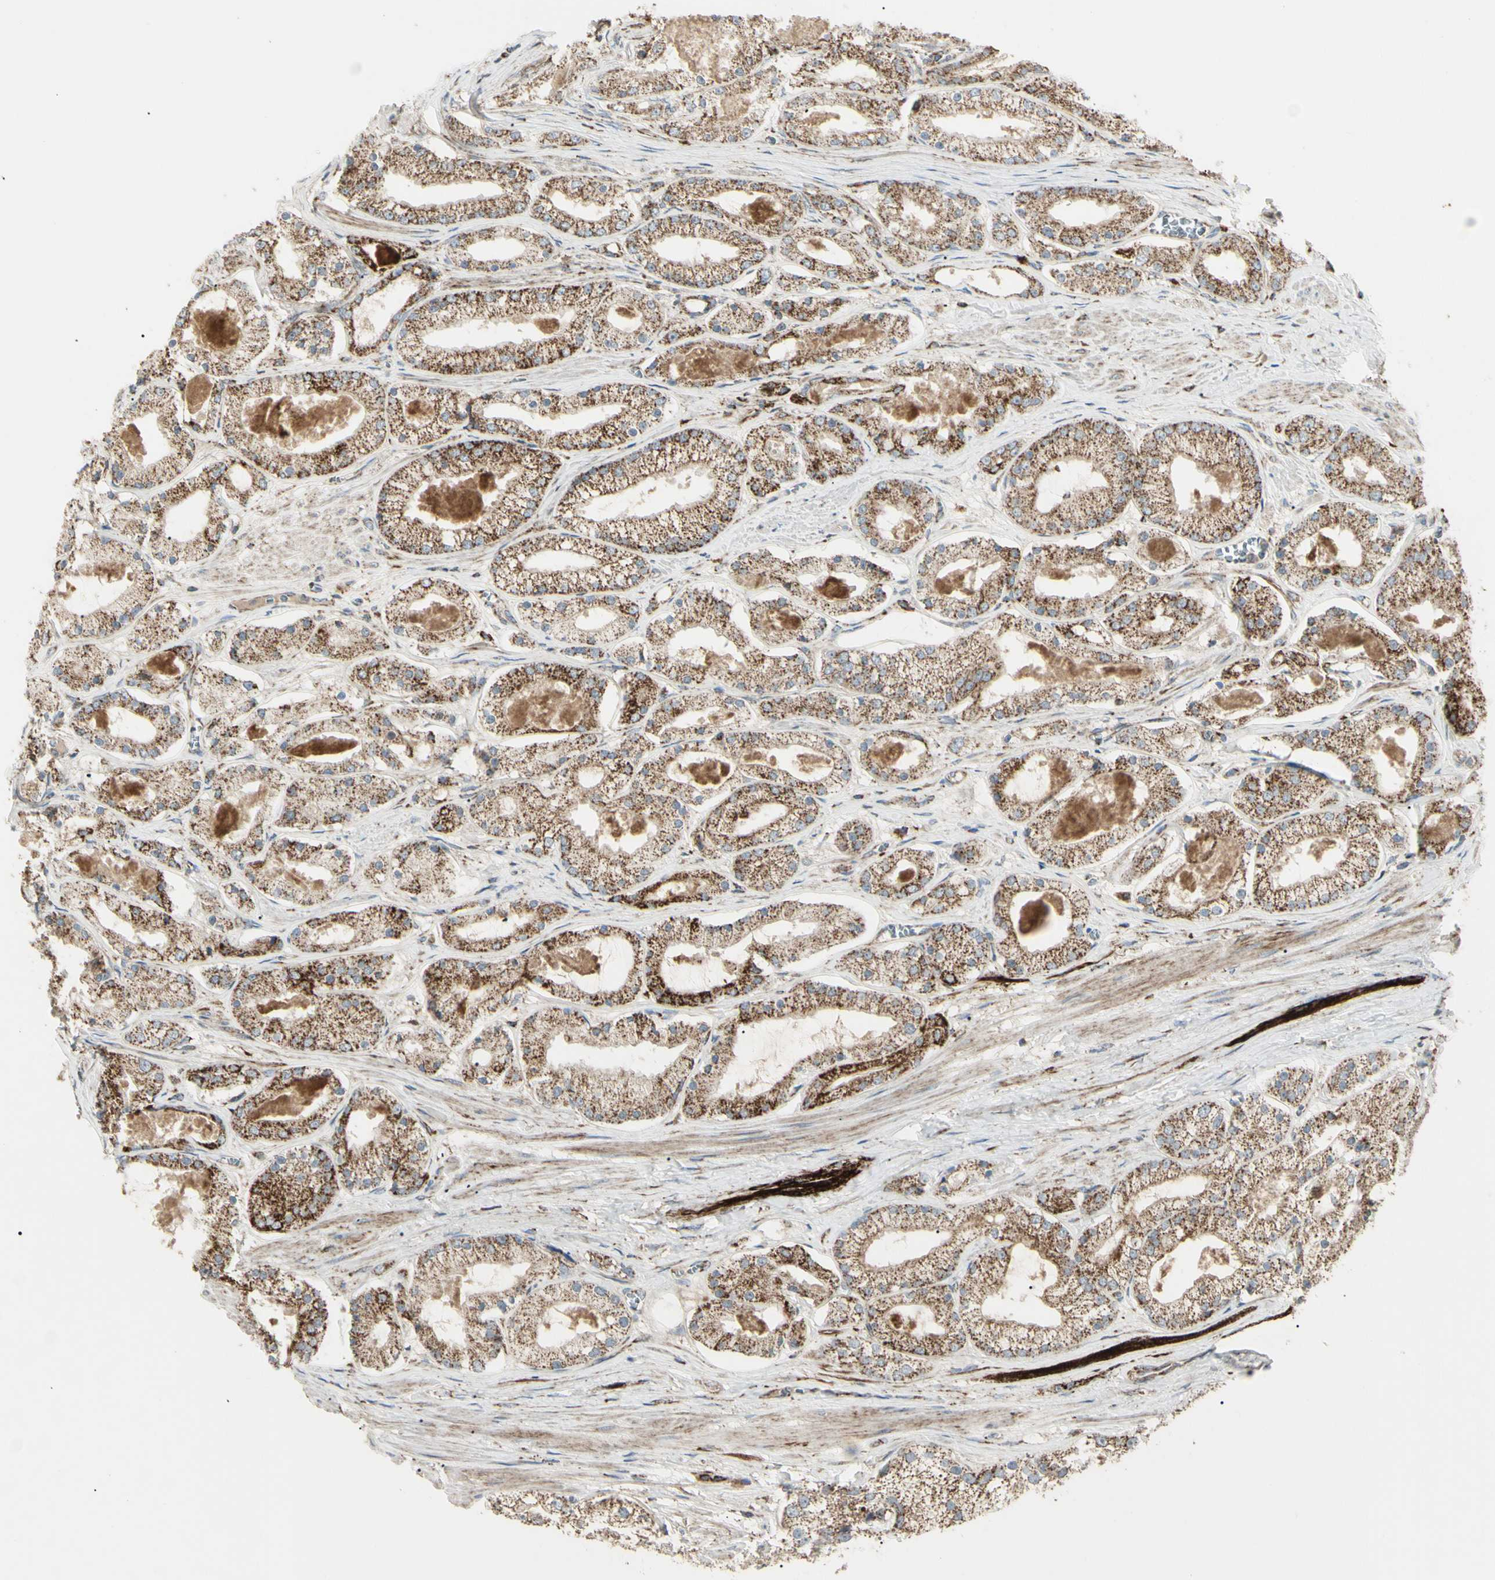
{"staining": {"intensity": "strong", "quantity": ">75%", "location": "cytoplasmic/membranous"}, "tissue": "prostate cancer", "cell_type": "Tumor cells", "image_type": "cancer", "snomed": [{"axis": "morphology", "description": "Adenocarcinoma, High grade"}, {"axis": "topography", "description": "Prostate"}], "caption": "A micrograph of human prostate adenocarcinoma (high-grade) stained for a protein displays strong cytoplasmic/membranous brown staining in tumor cells.", "gene": "CYB5R1", "patient": {"sex": "male", "age": 66}}